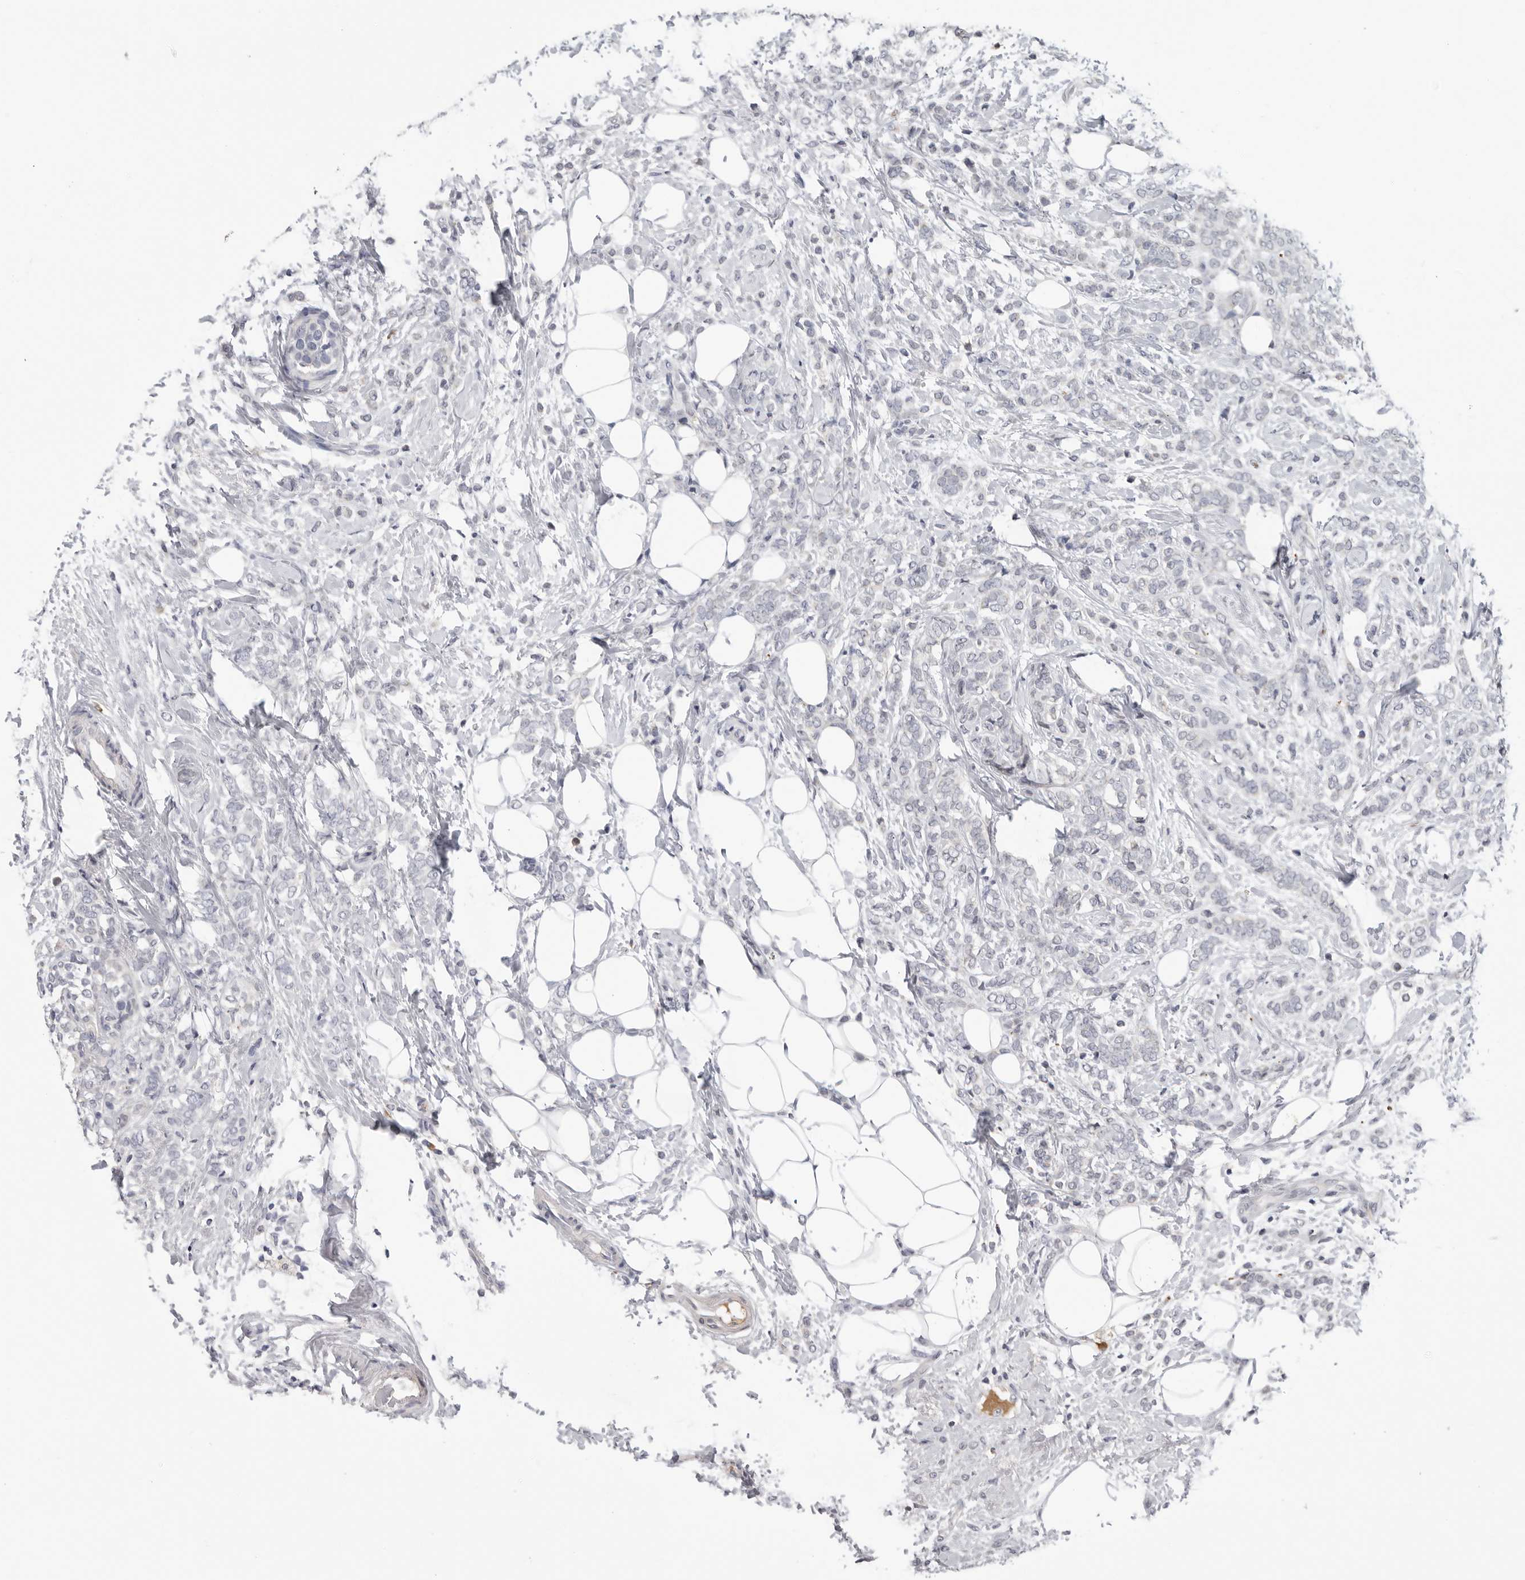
{"staining": {"intensity": "negative", "quantity": "none", "location": "none"}, "tissue": "breast cancer", "cell_type": "Tumor cells", "image_type": "cancer", "snomed": [{"axis": "morphology", "description": "Lobular carcinoma"}, {"axis": "topography", "description": "Breast"}], "caption": "IHC image of human breast cancer stained for a protein (brown), which shows no expression in tumor cells.", "gene": "ZNF502", "patient": {"sex": "female", "age": 50}}